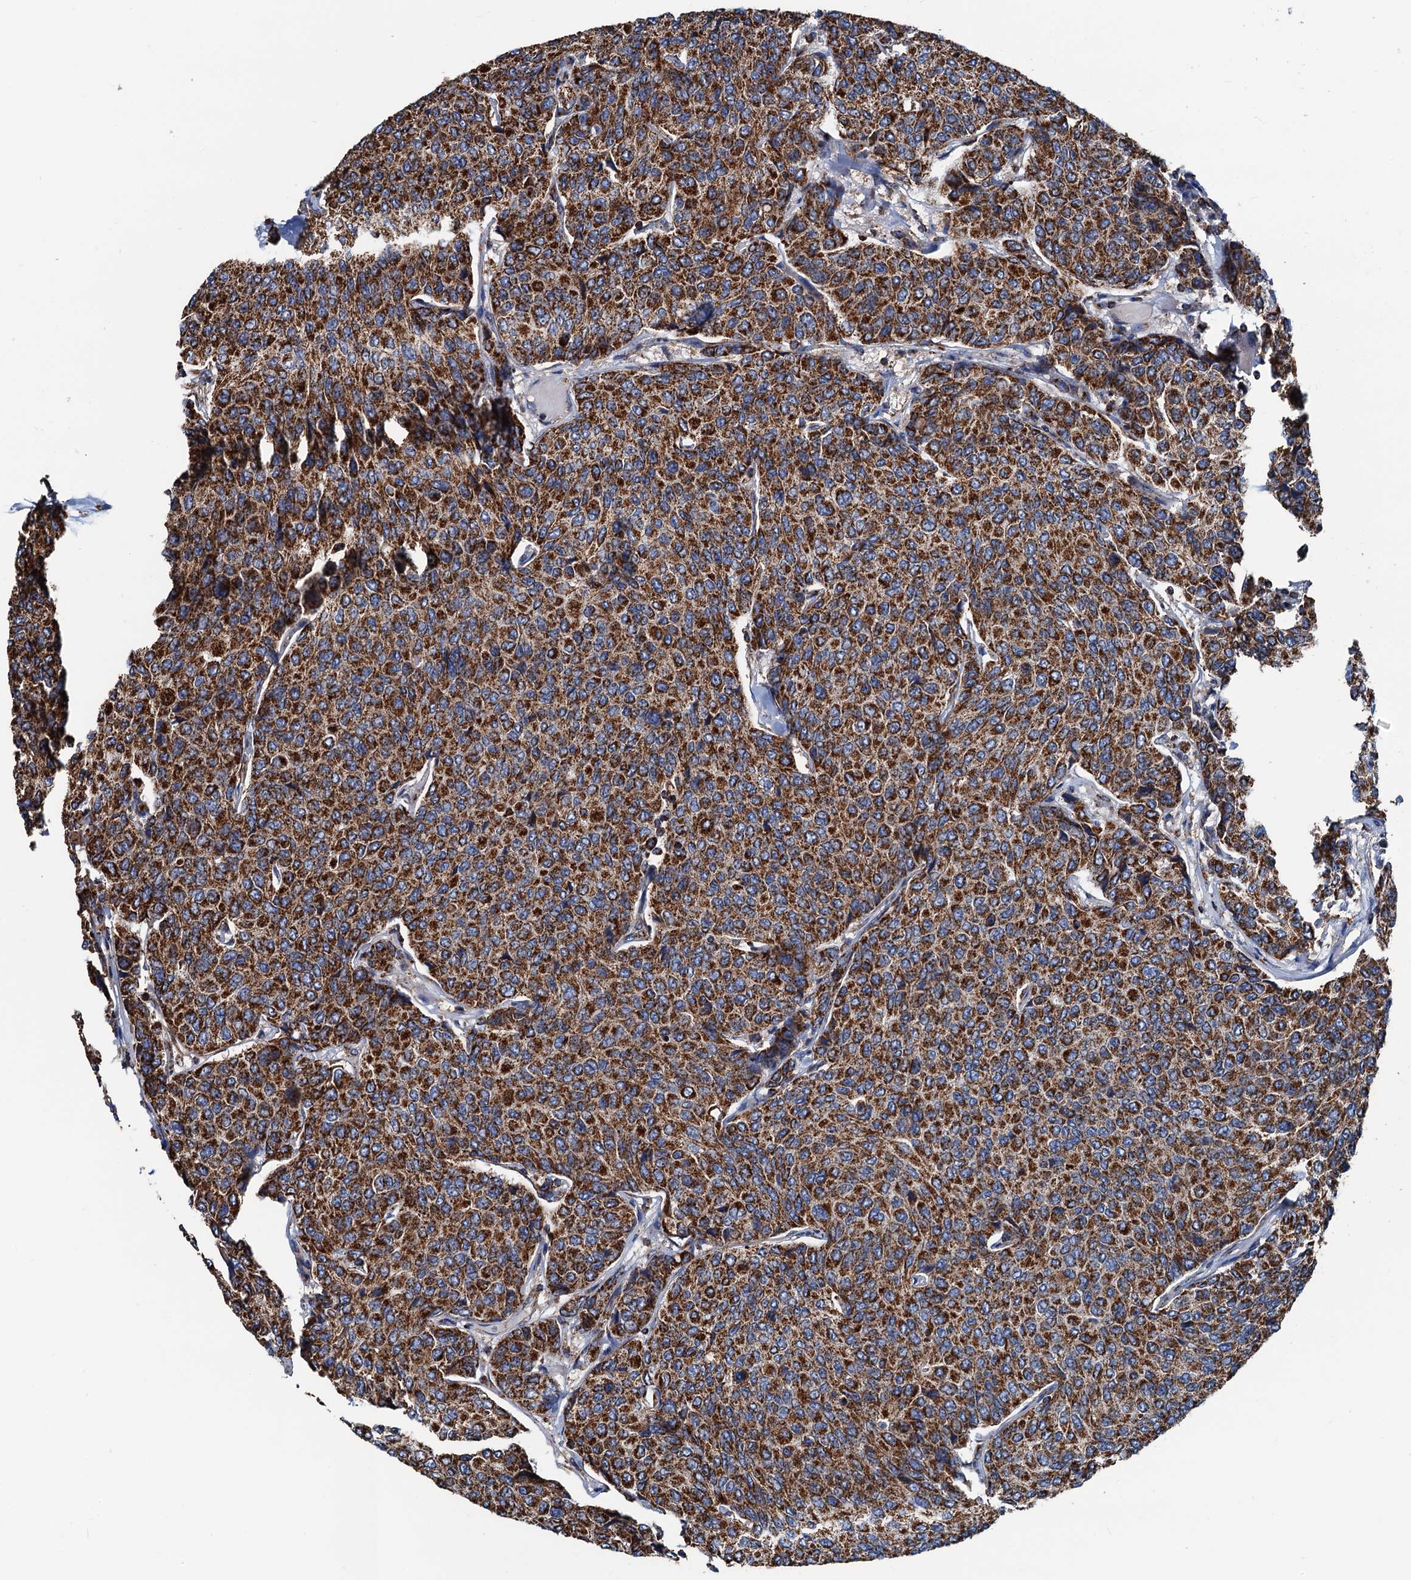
{"staining": {"intensity": "strong", "quantity": ">75%", "location": "cytoplasmic/membranous"}, "tissue": "breast cancer", "cell_type": "Tumor cells", "image_type": "cancer", "snomed": [{"axis": "morphology", "description": "Duct carcinoma"}, {"axis": "topography", "description": "Breast"}], "caption": "Protein staining of invasive ductal carcinoma (breast) tissue displays strong cytoplasmic/membranous expression in about >75% of tumor cells.", "gene": "AAGAB", "patient": {"sex": "female", "age": 55}}